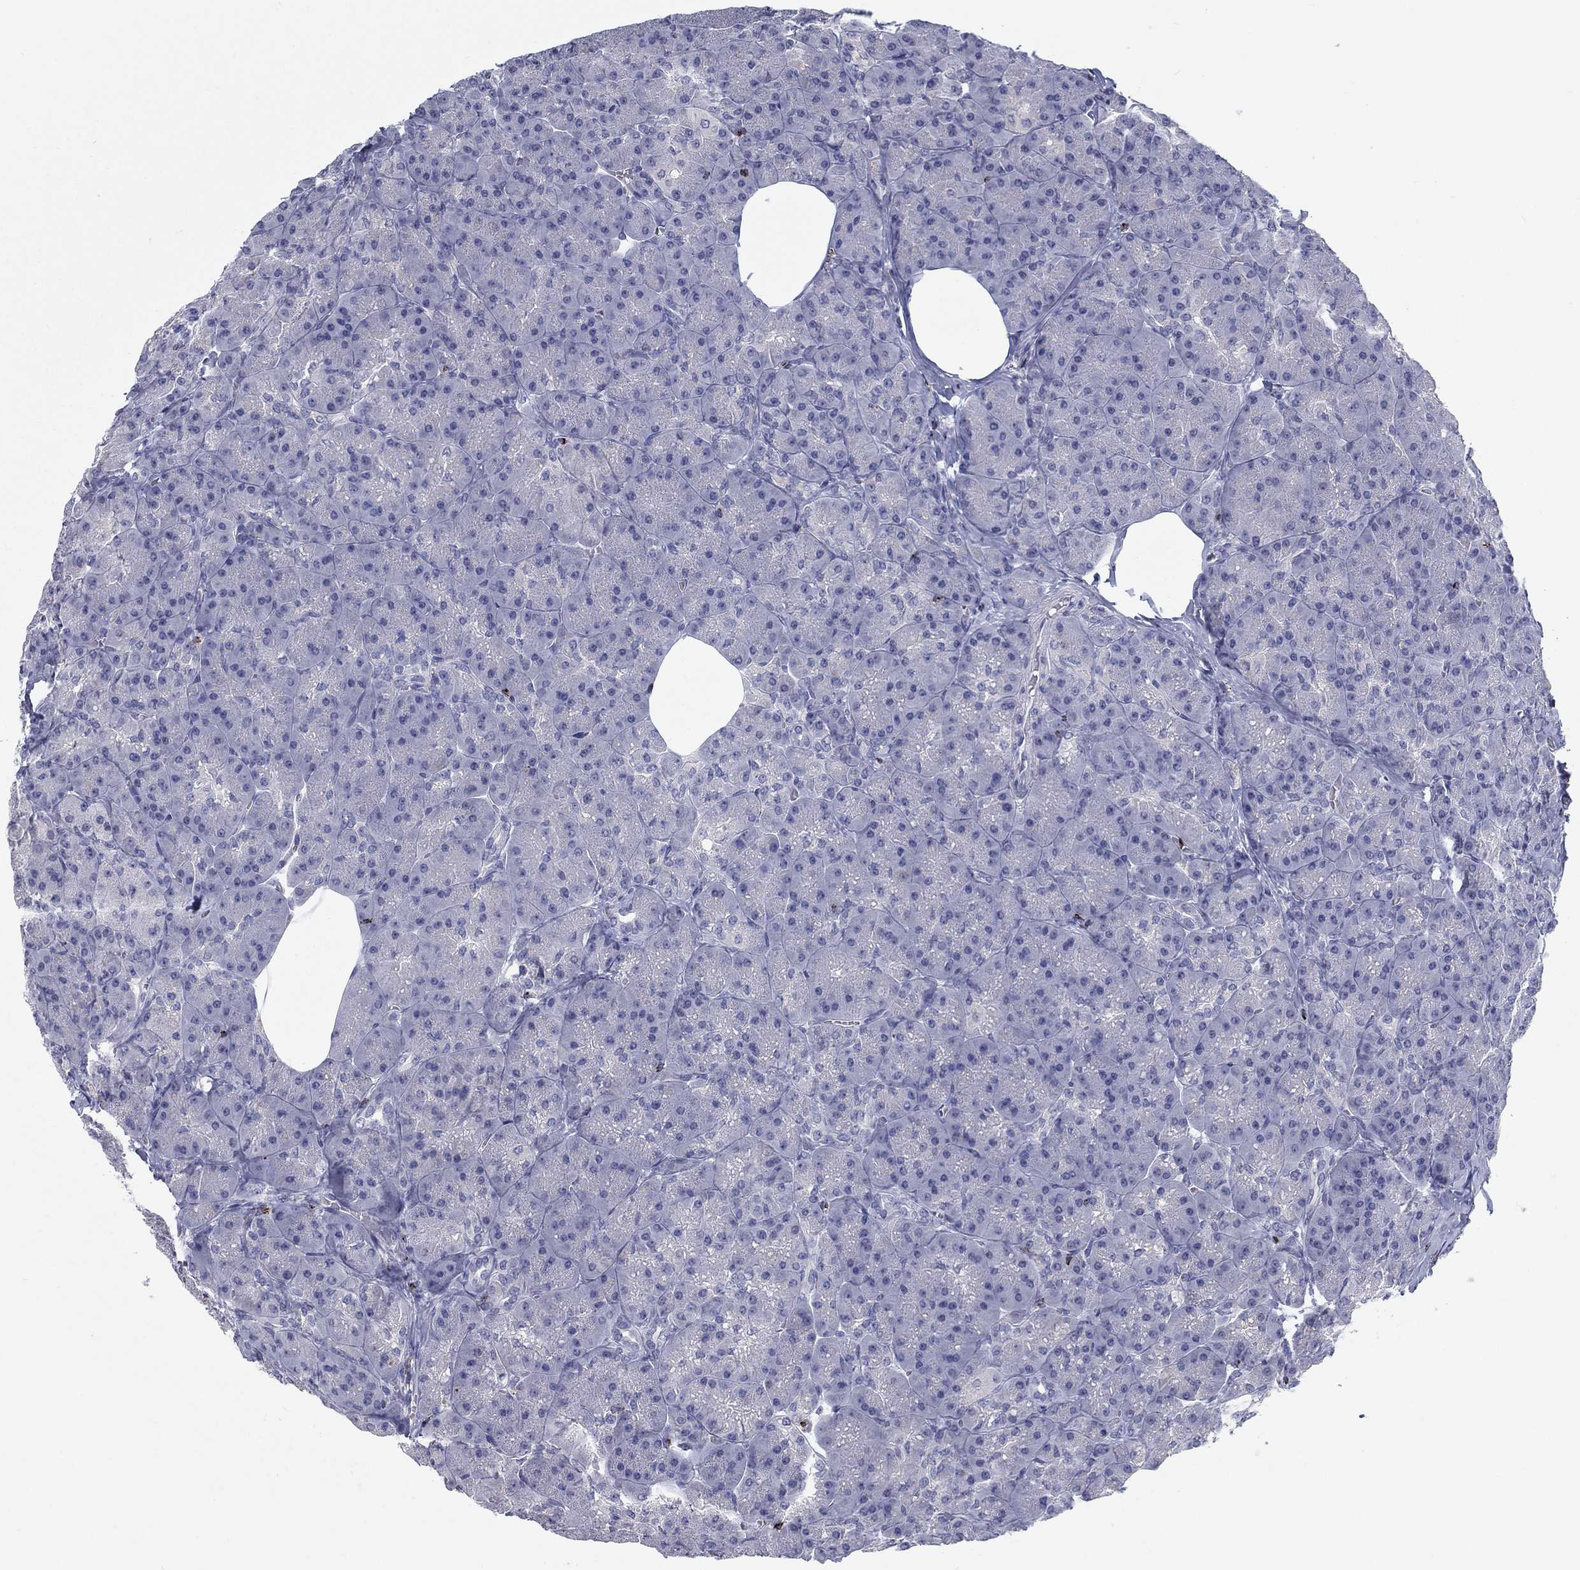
{"staining": {"intensity": "negative", "quantity": "none", "location": "none"}, "tissue": "pancreas", "cell_type": "Exocrine glandular cells", "image_type": "normal", "snomed": [{"axis": "morphology", "description": "Normal tissue, NOS"}, {"axis": "topography", "description": "Pancreas"}], "caption": "Exocrine glandular cells are negative for brown protein staining in unremarkable pancreas. (DAB immunohistochemistry (IHC), high magnification).", "gene": "GZMA", "patient": {"sex": "male", "age": 57}}